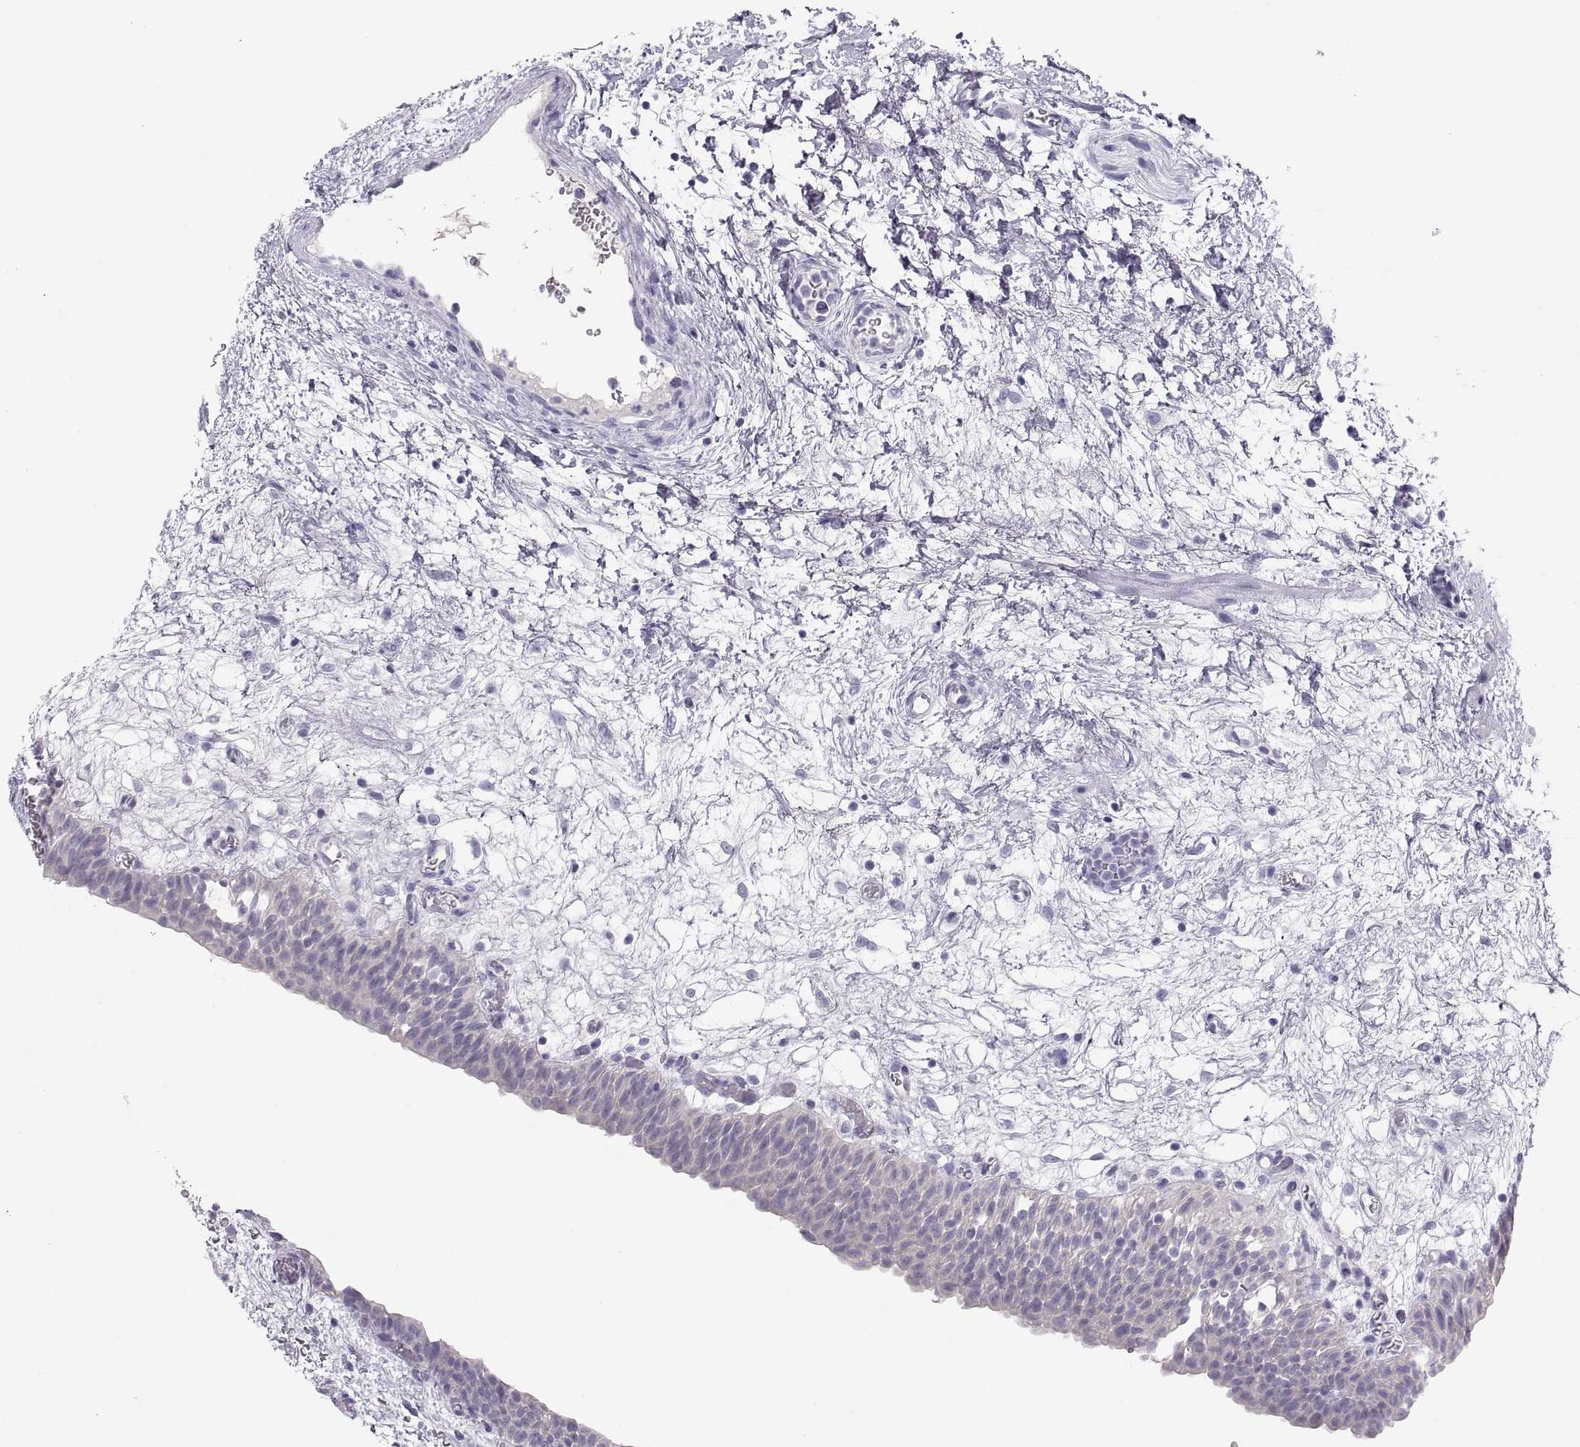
{"staining": {"intensity": "negative", "quantity": "none", "location": "none"}, "tissue": "urinary bladder", "cell_type": "Urothelial cells", "image_type": "normal", "snomed": [{"axis": "morphology", "description": "Normal tissue, NOS"}, {"axis": "topography", "description": "Urinary bladder"}], "caption": "Immunohistochemistry of unremarkable human urinary bladder exhibits no expression in urothelial cells. (DAB IHC visualized using brightfield microscopy, high magnification).", "gene": "MAGEB2", "patient": {"sex": "male", "age": 76}}